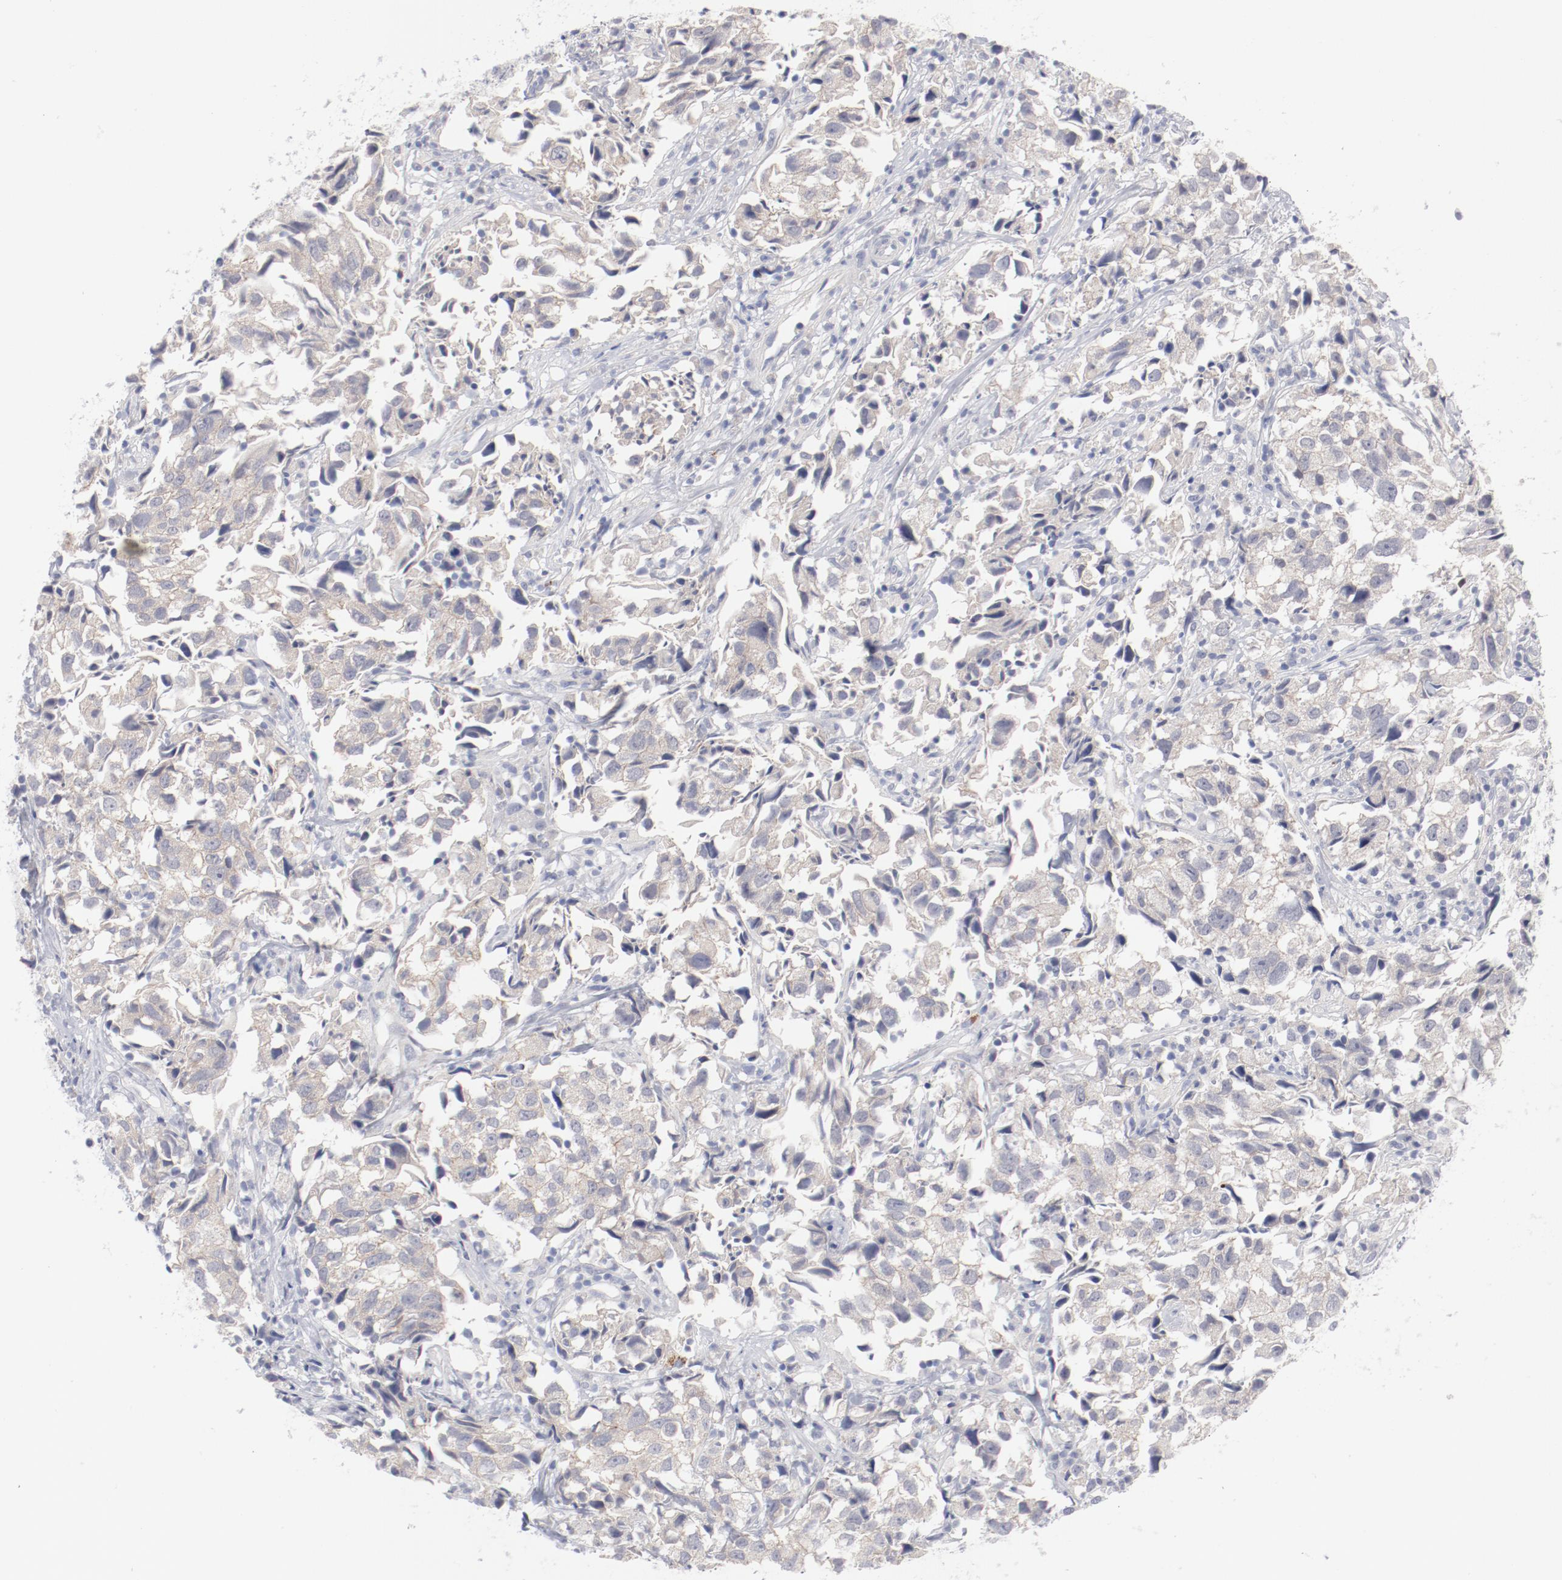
{"staining": {"intensity": "negative", "quantity": "none", "location": "none"}, "tissue": "urothelial cancer", "cell_type": "Tumor cells", "image_type": "cancer", "snomed": [{"axis": "morphology", "description": "Urothelial carcinoma, High grade"}, {"axis": "topography", "description": "Urinary bladder"}], "caption": "Immunohistochemistry histopathology image of human high-grade urothelial carcinoma stained for a protein (brown), which exhibits no positivity in tumor cells. Nuclei are stained in blue.", "gene": "SH3BGR", "patient": {"sex": "female", "age": 75}}